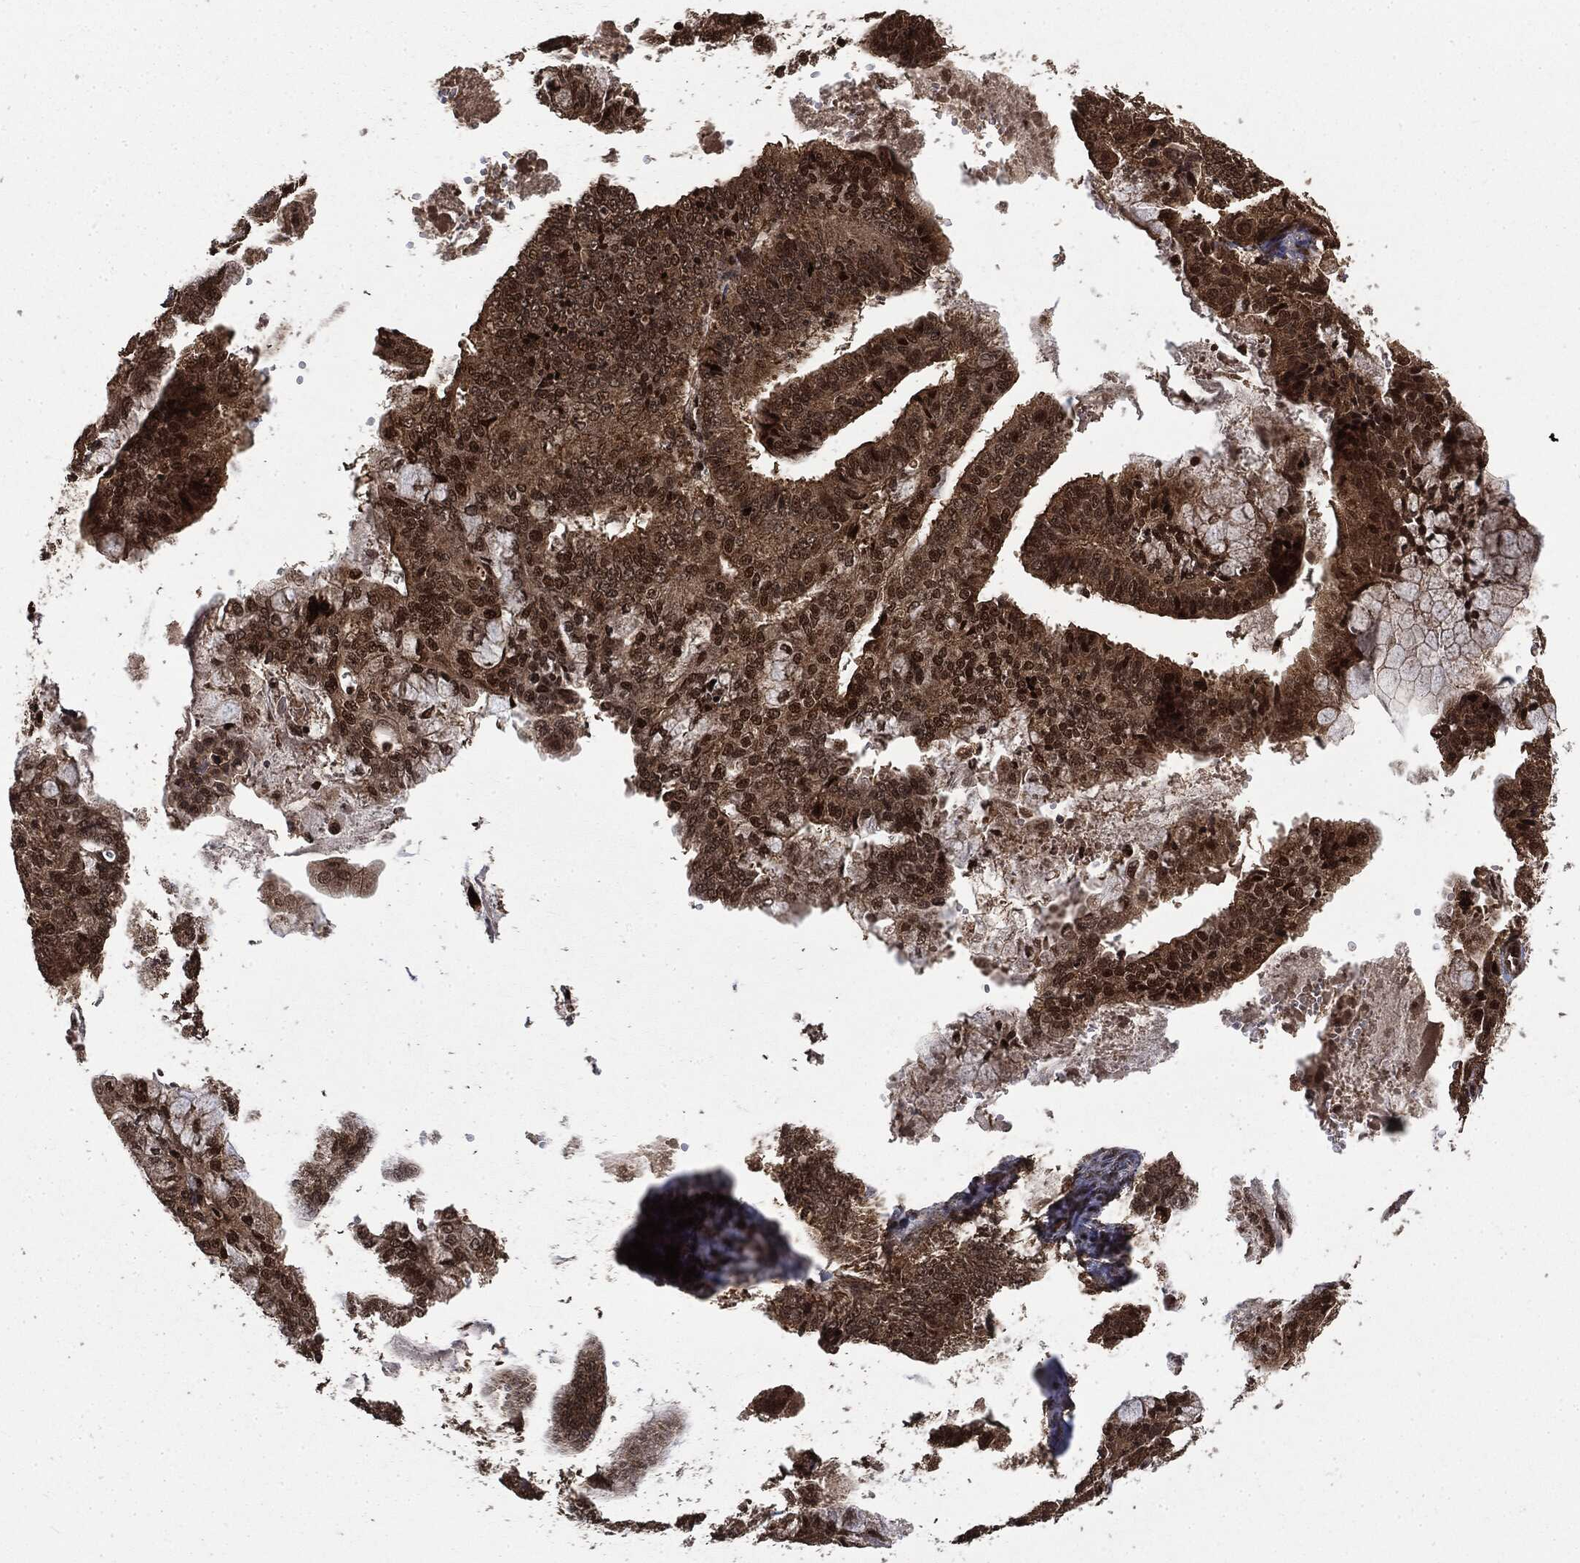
{"staining": {"intensity": "moderate", "quantity": ">75%", "location": "cytoplasmic/membranous,nuclear"}, "tissue": "endometrial cancer", "cell_type": "Tumor cells", "image_type": "cancer", "snomed": [{"axis": "morphology", "description": "Adenocarcinoma, NOS"}, {"axis": "topography", "description": "Endometrium"}], "caption": "Protein staining by immunohistochemistry displays moderate cytoplasmic/membranous and nuclear expression in approximately >75% of tumor cells in endometrial adenocarcinoma.", "gene": "CTDP1", "patient": {"sex": "female", "age": 63}}